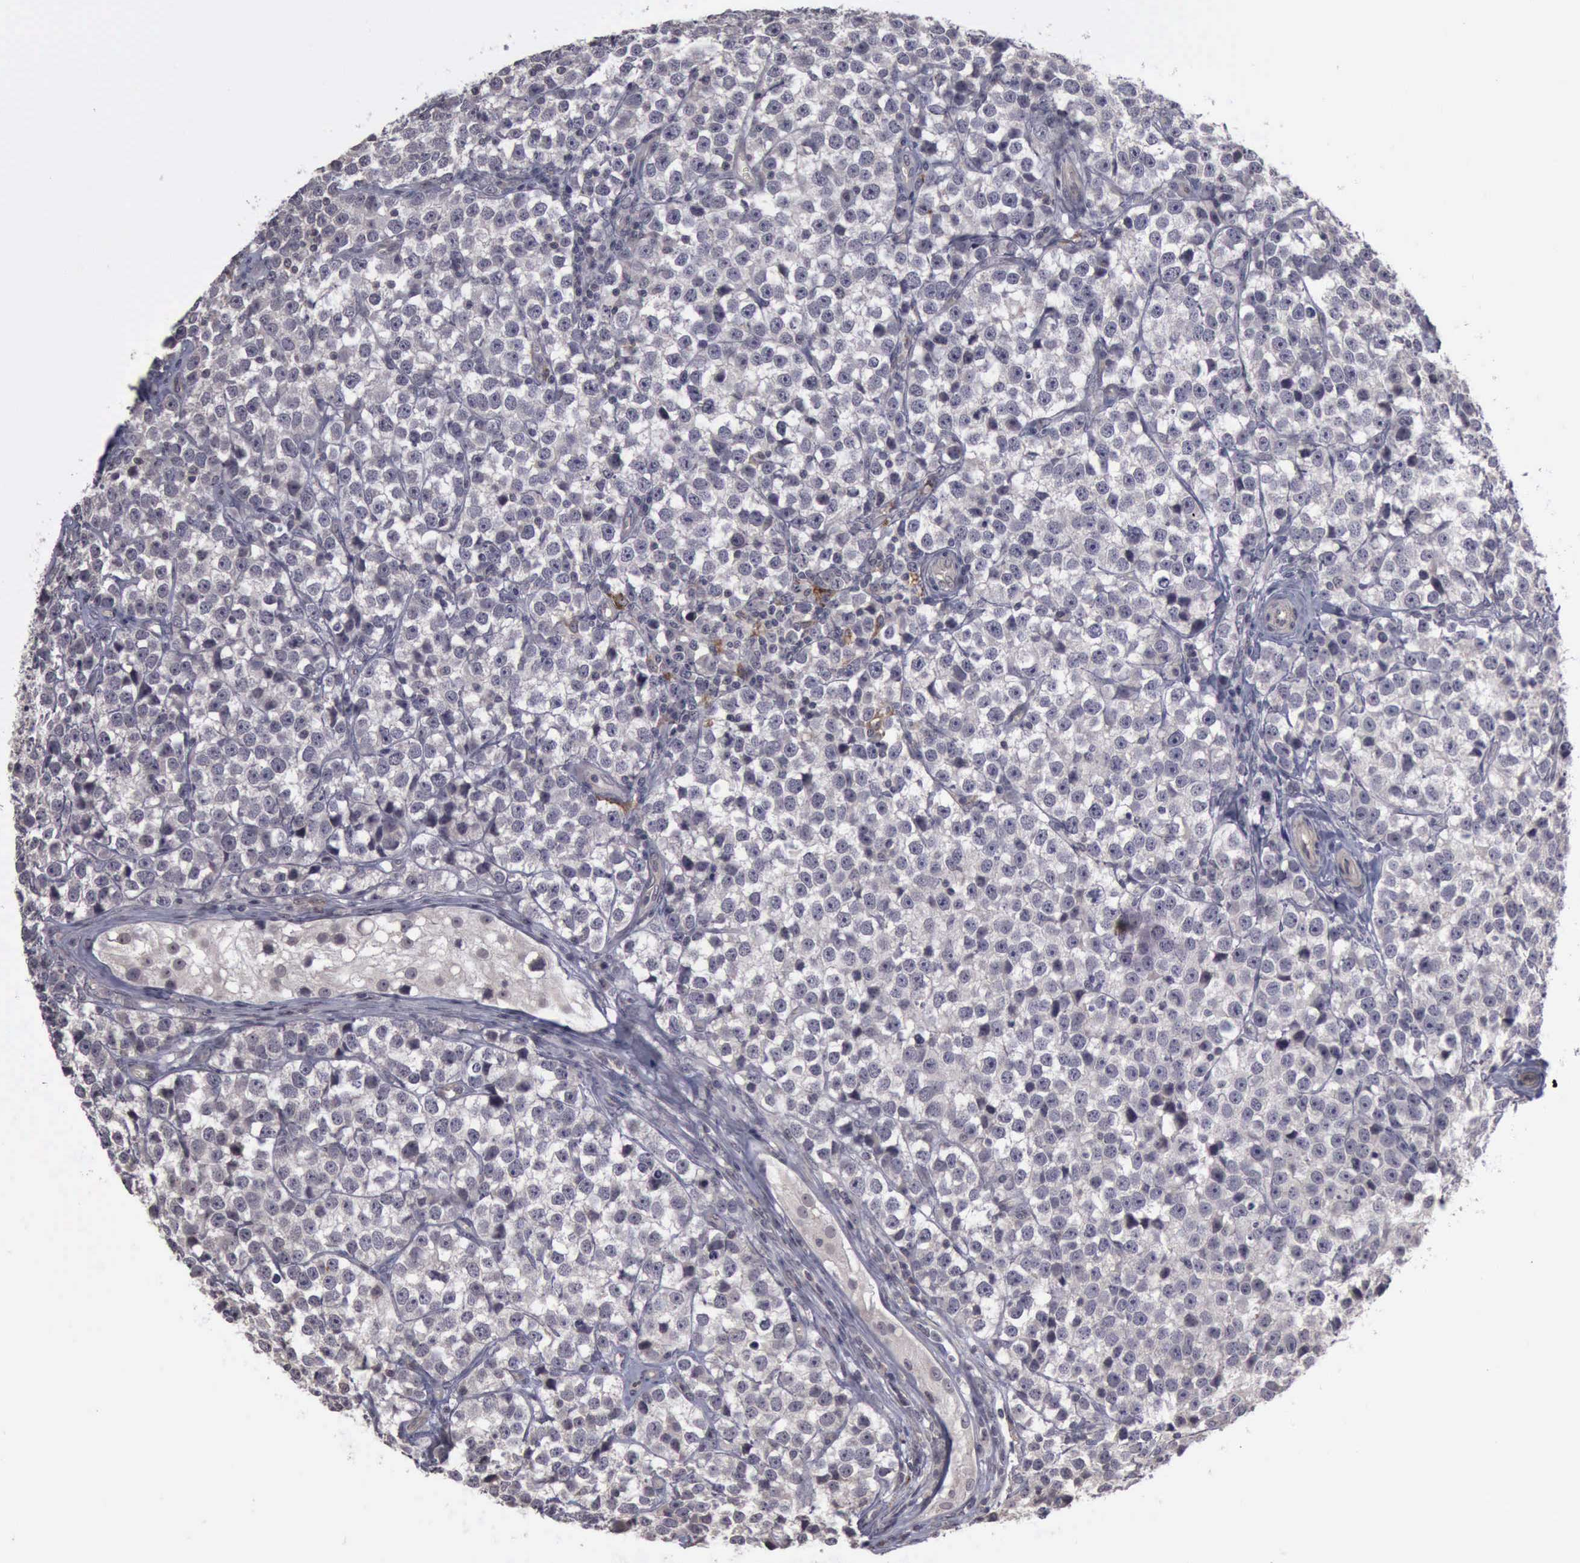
{"staining": {"intensity": "negative", "quantity": "none", "location": "none"}, "tissue": "testis cancer", "cell_type": "Tumor cells", "image_type": "cancer", "snomed": [{"axis": "morphology", "description": "Seminoma, NOS"}, {"axis": "topography", "description": "Testis"}], "caption": "Immunohistochemistry (IHC) photomicrograph of testis cancer (seminoma) stained for a protein (brown), which reveals no staining in tumor cells.", "gene": "MMP9", "patient": {"sex": "male", "age": 25}}